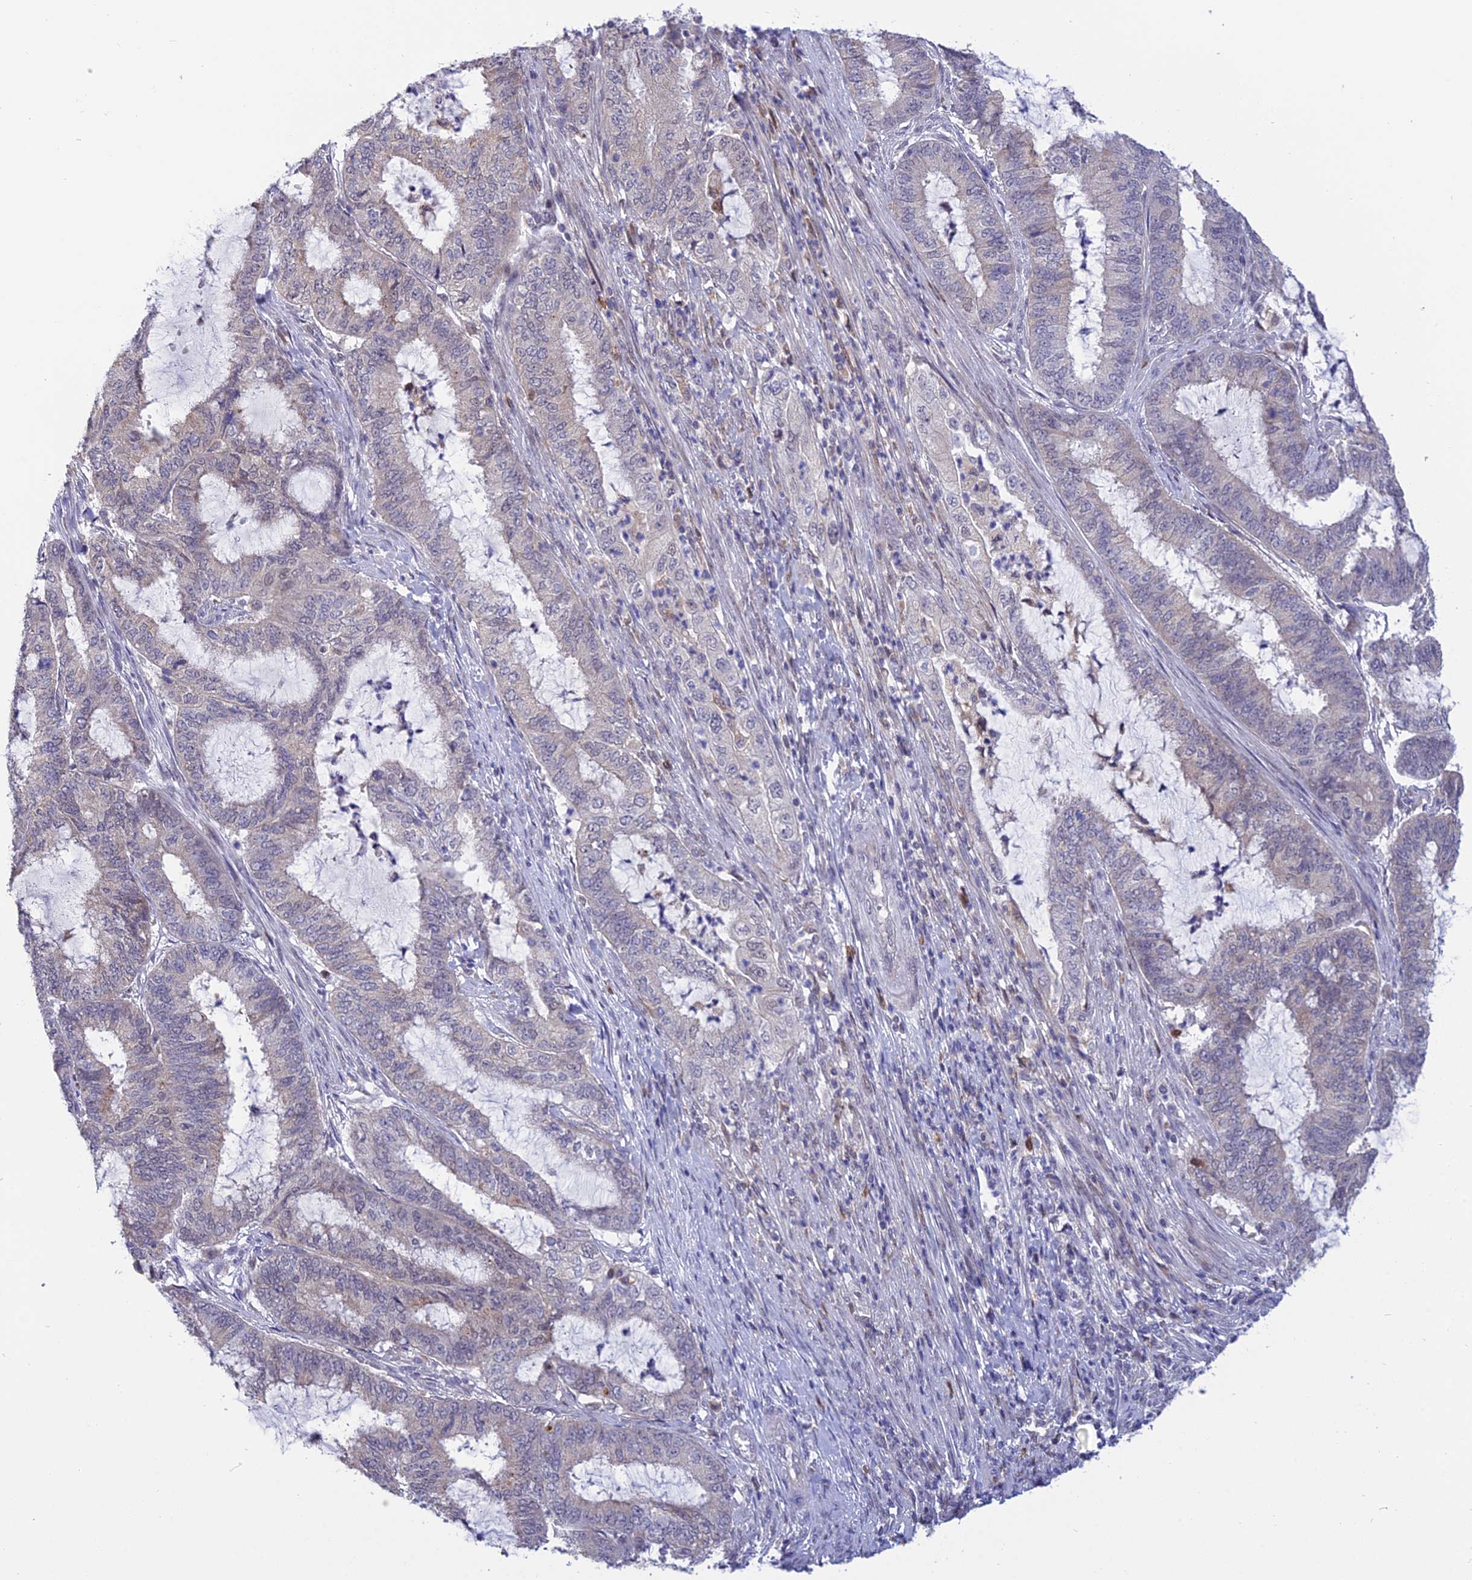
{"staining": {"intensity": "negative", "quantity": "none", "location": "none"}, "tissue": "endometrial cancer", "cell_type": "Tumor cells", "image_type": "cancer", "snomed": [{"axis": "morphology", "description": "Adenocarcinoma, NOS"}, {"axis": "topography", "description": "Endometrium"}], "caption": "IHC image of neoplastic tissue: endometrial cancer stained with DAB exhibits no significant protein staining in tumor cells.", "gene": "KCTD14", "patient": {"sex": "female", "age": 51}}